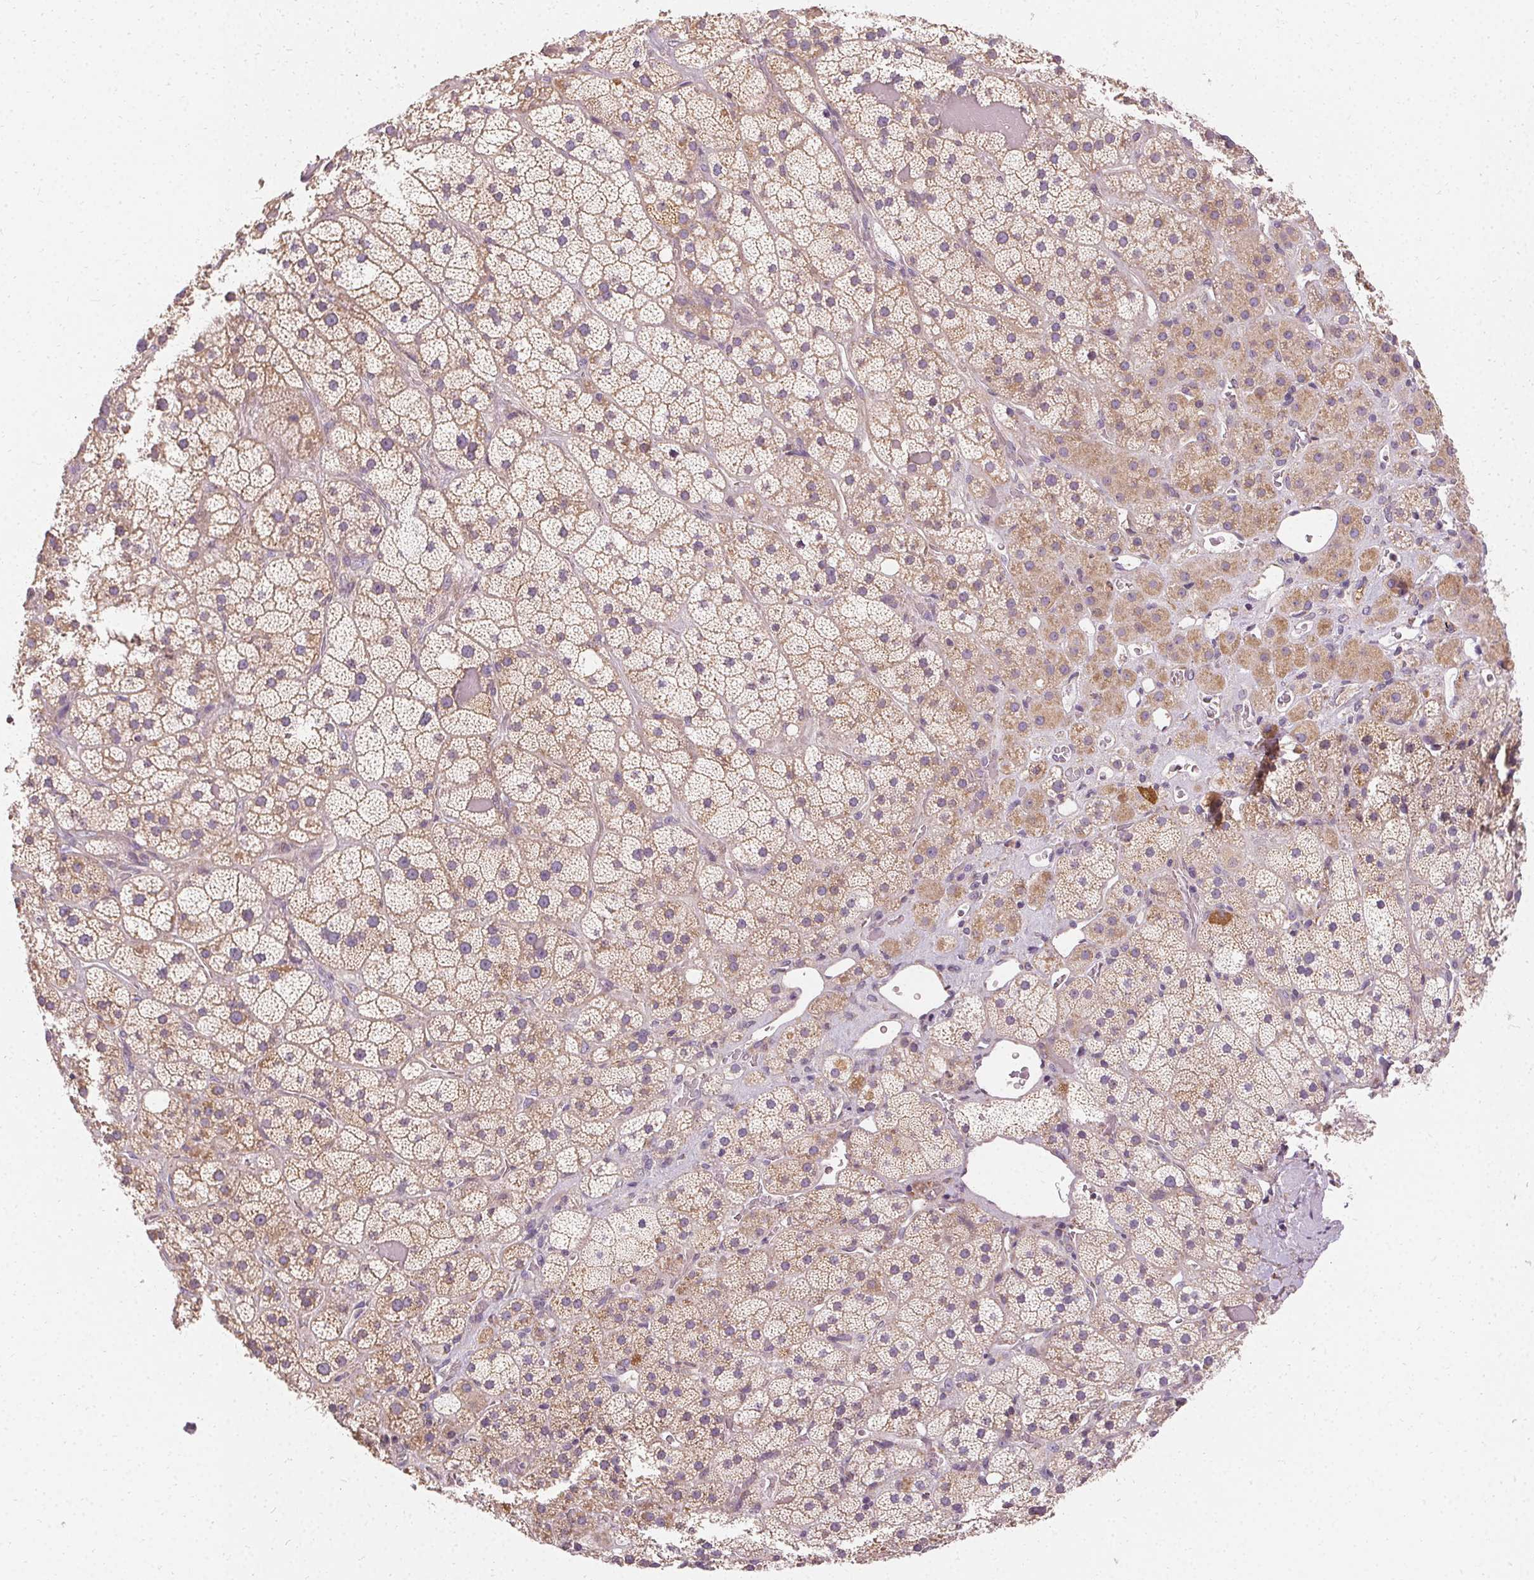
{"staining": {"intensity": "weak", "quantity": "25%-75%", "location": "cytoplasmic/membranous"}, "tissue": "adrenal gland", "cell_type": "Glandular cells", "image_type": "normal", "snomed": [{"axis": "morphology", "description": "Normal tissue, NOS"}, {"axis": "topography", "description": "Adrenal gland"}], "caption": "There is low levels of weak cytoplasmic/membranous positivity in glandular cells of benign adrenal gland, as demonstrated by immunohistochemical staining (brown color).", "gene": "APLP1", "patient": {"sex": "male", "age": 57}}